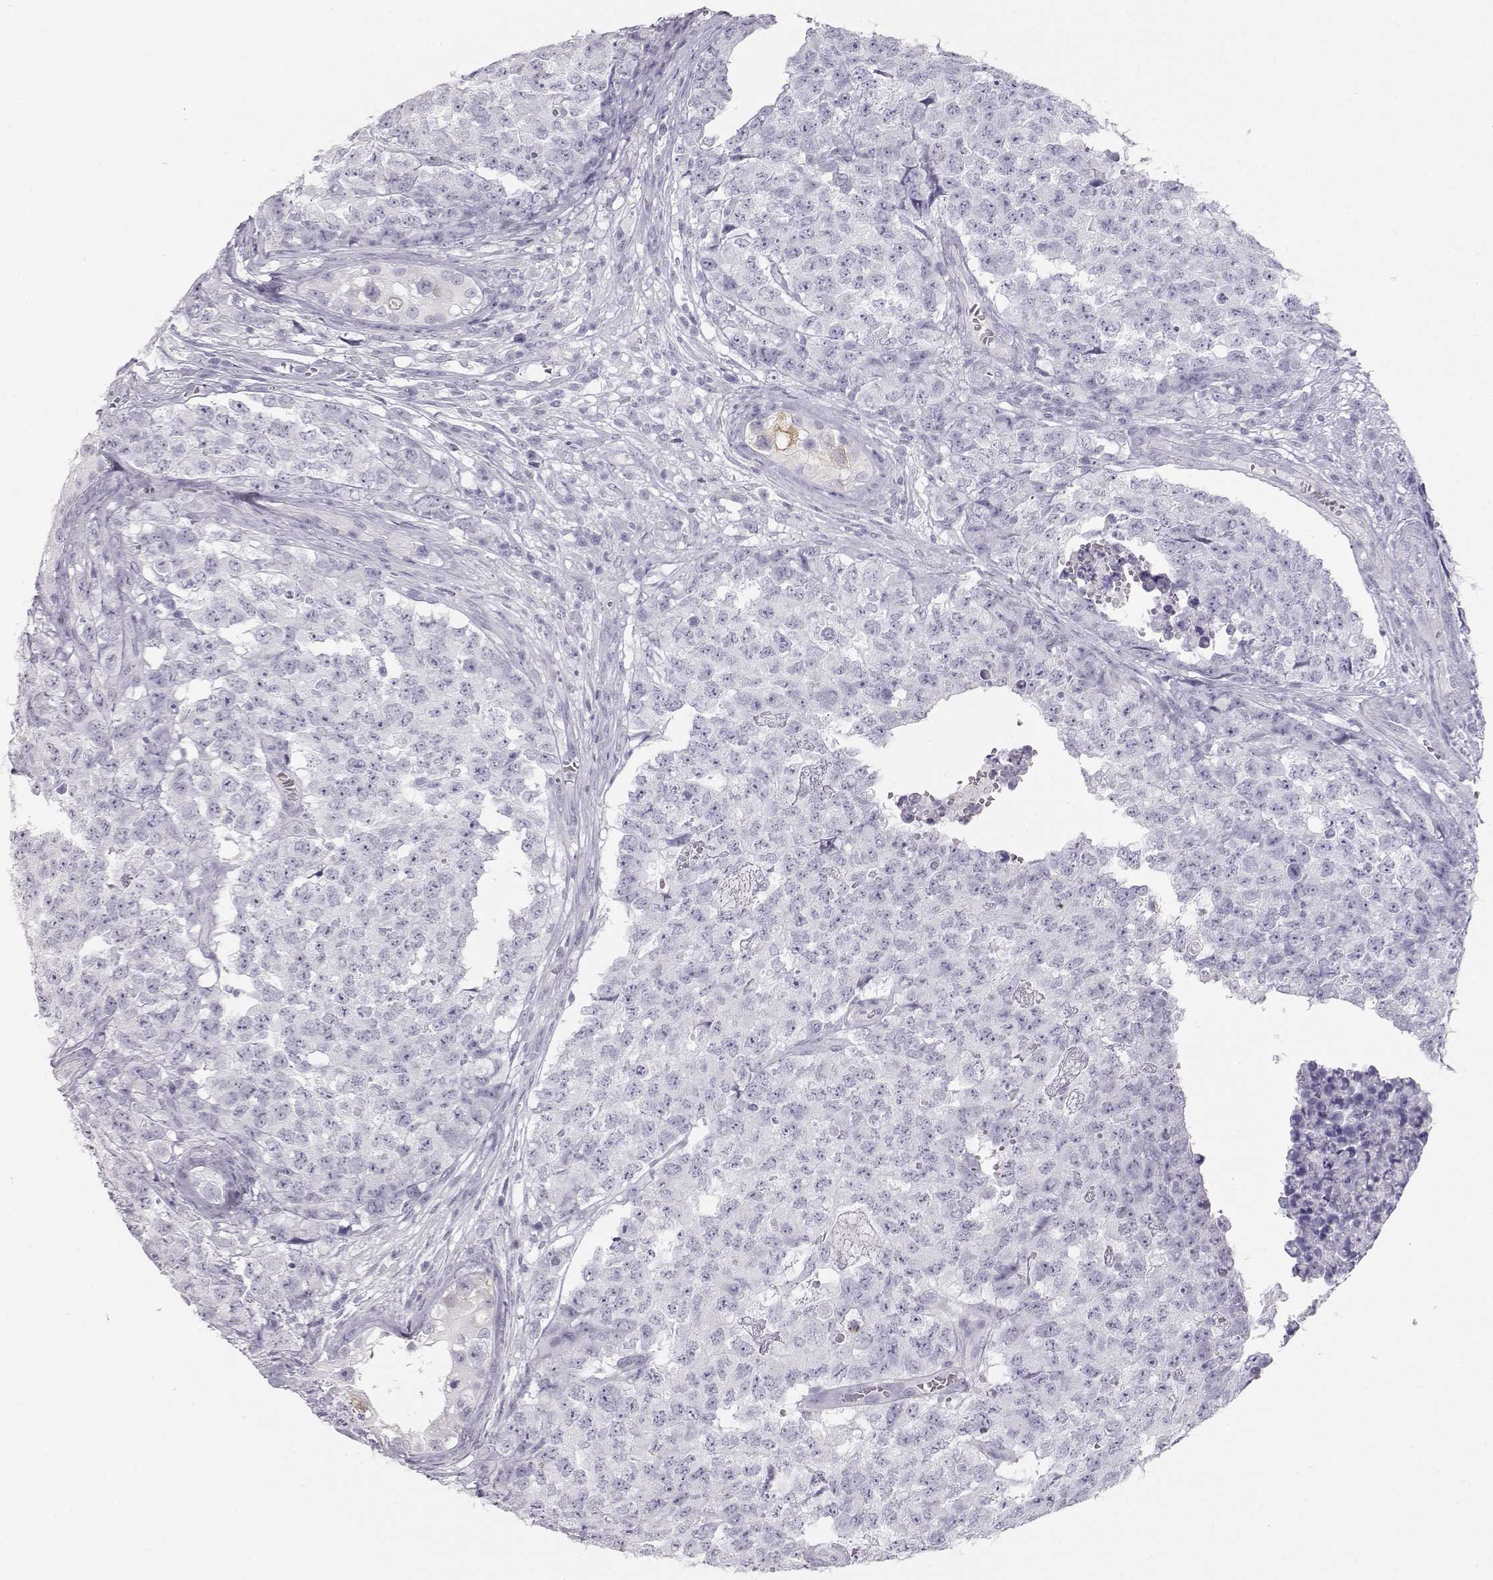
{"staining": {"intensity": "negative", "quantity": "none", "location": "none"}, "tissue": "testis cancer", "cell_type": "Tumor cells", "image_type": "cancer", "snomed": [{"axis": "morphology", "description": "Carcinoma, Embryonal, NOS"}, {"axis": "topography", "description": "Testis"}], "caption": "Micrograph shows no protein positivity in tumor cells of testis cancer (embryonal carcinoma) tissue. Nuclei are stained in blue.", "gene": "TKTL1", "patient": {"sex": "male", "age": 23}}